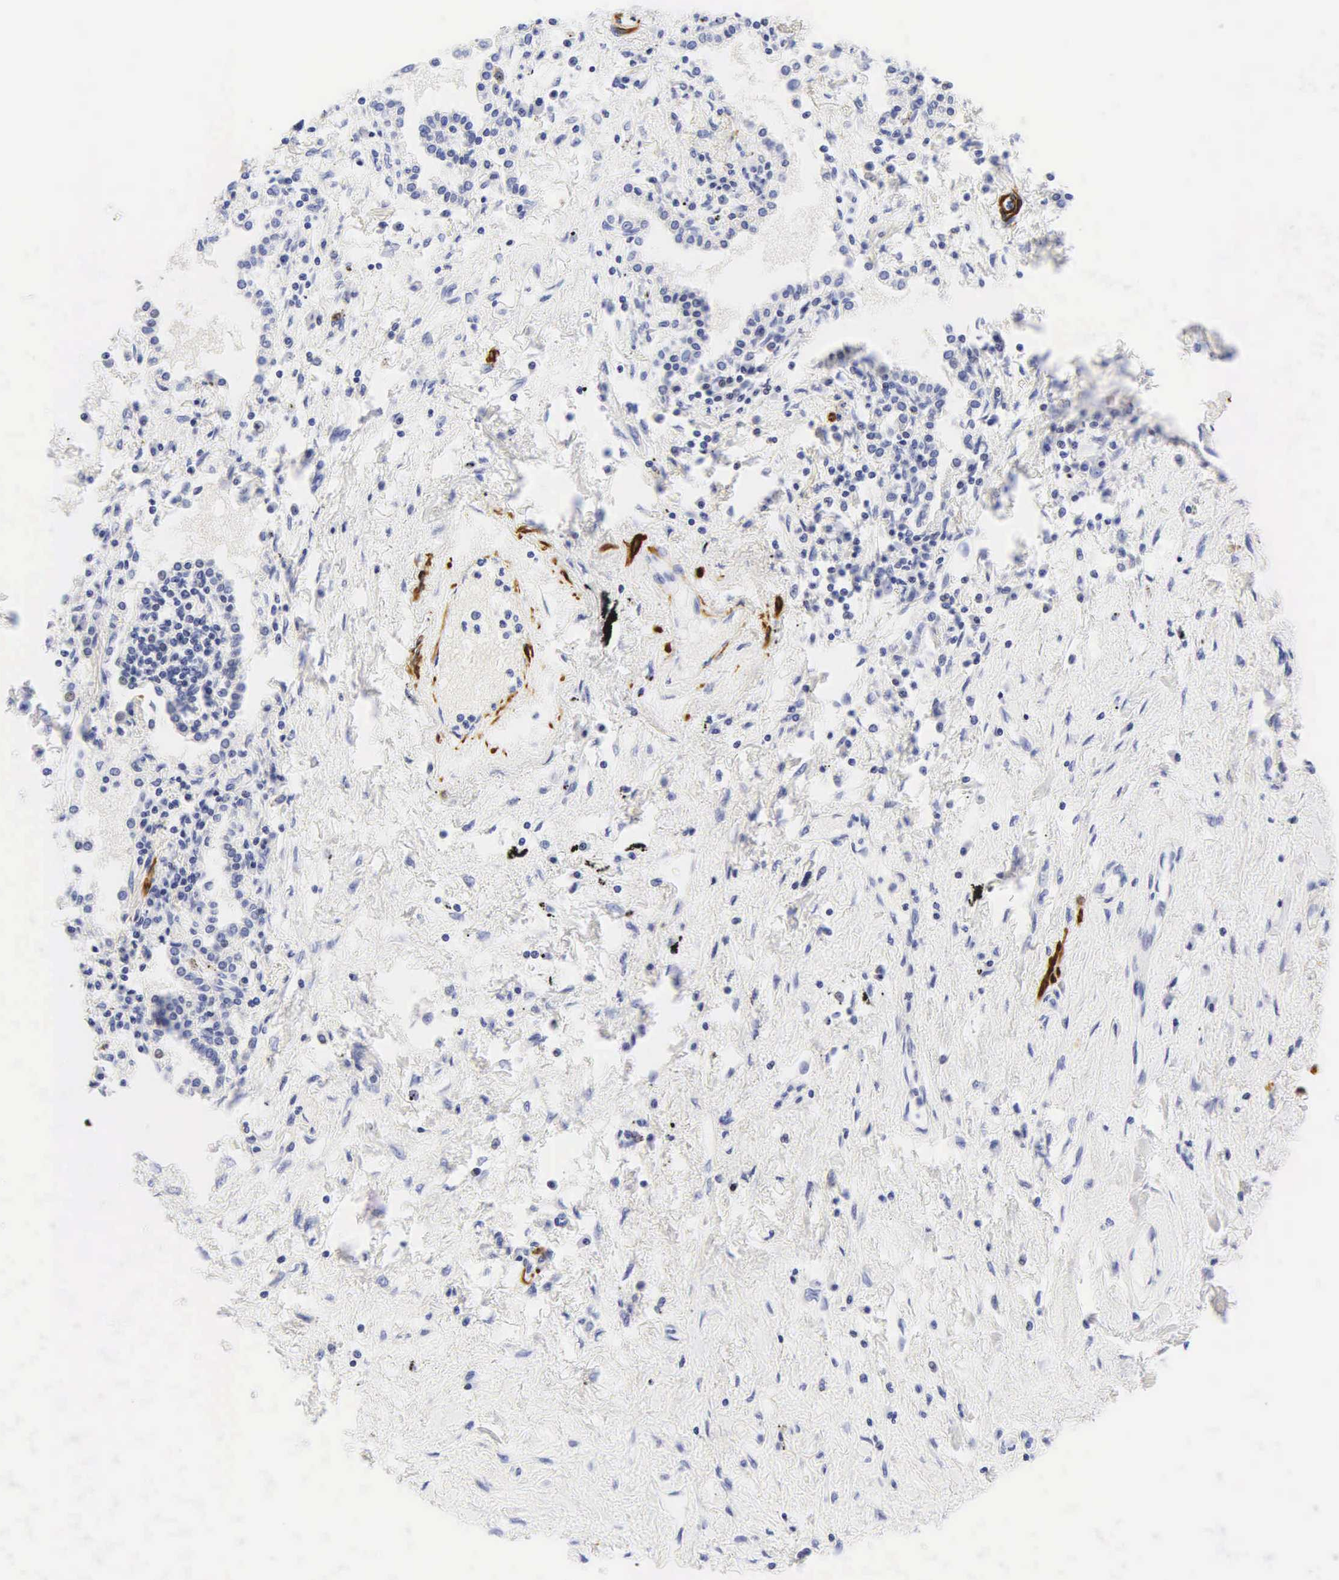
{"staining": {"intensity": "negative", "quantity": "none", "location": "none"}, "tissue": "lung cancer", "cell_type": "Tumor cells", "image_type": "cancer", "snomed": [{"axis": "morphology", "description": "Adenocarcinoma, NOS"}, {"axis": "topography", "description": "Lung"}], "caption": "Histopathology image shows no significant protein positivity in tumor cells of adenocarcinoma (lung).", "gene": "DES", "patient": {"sex": "male", "age": 60}}